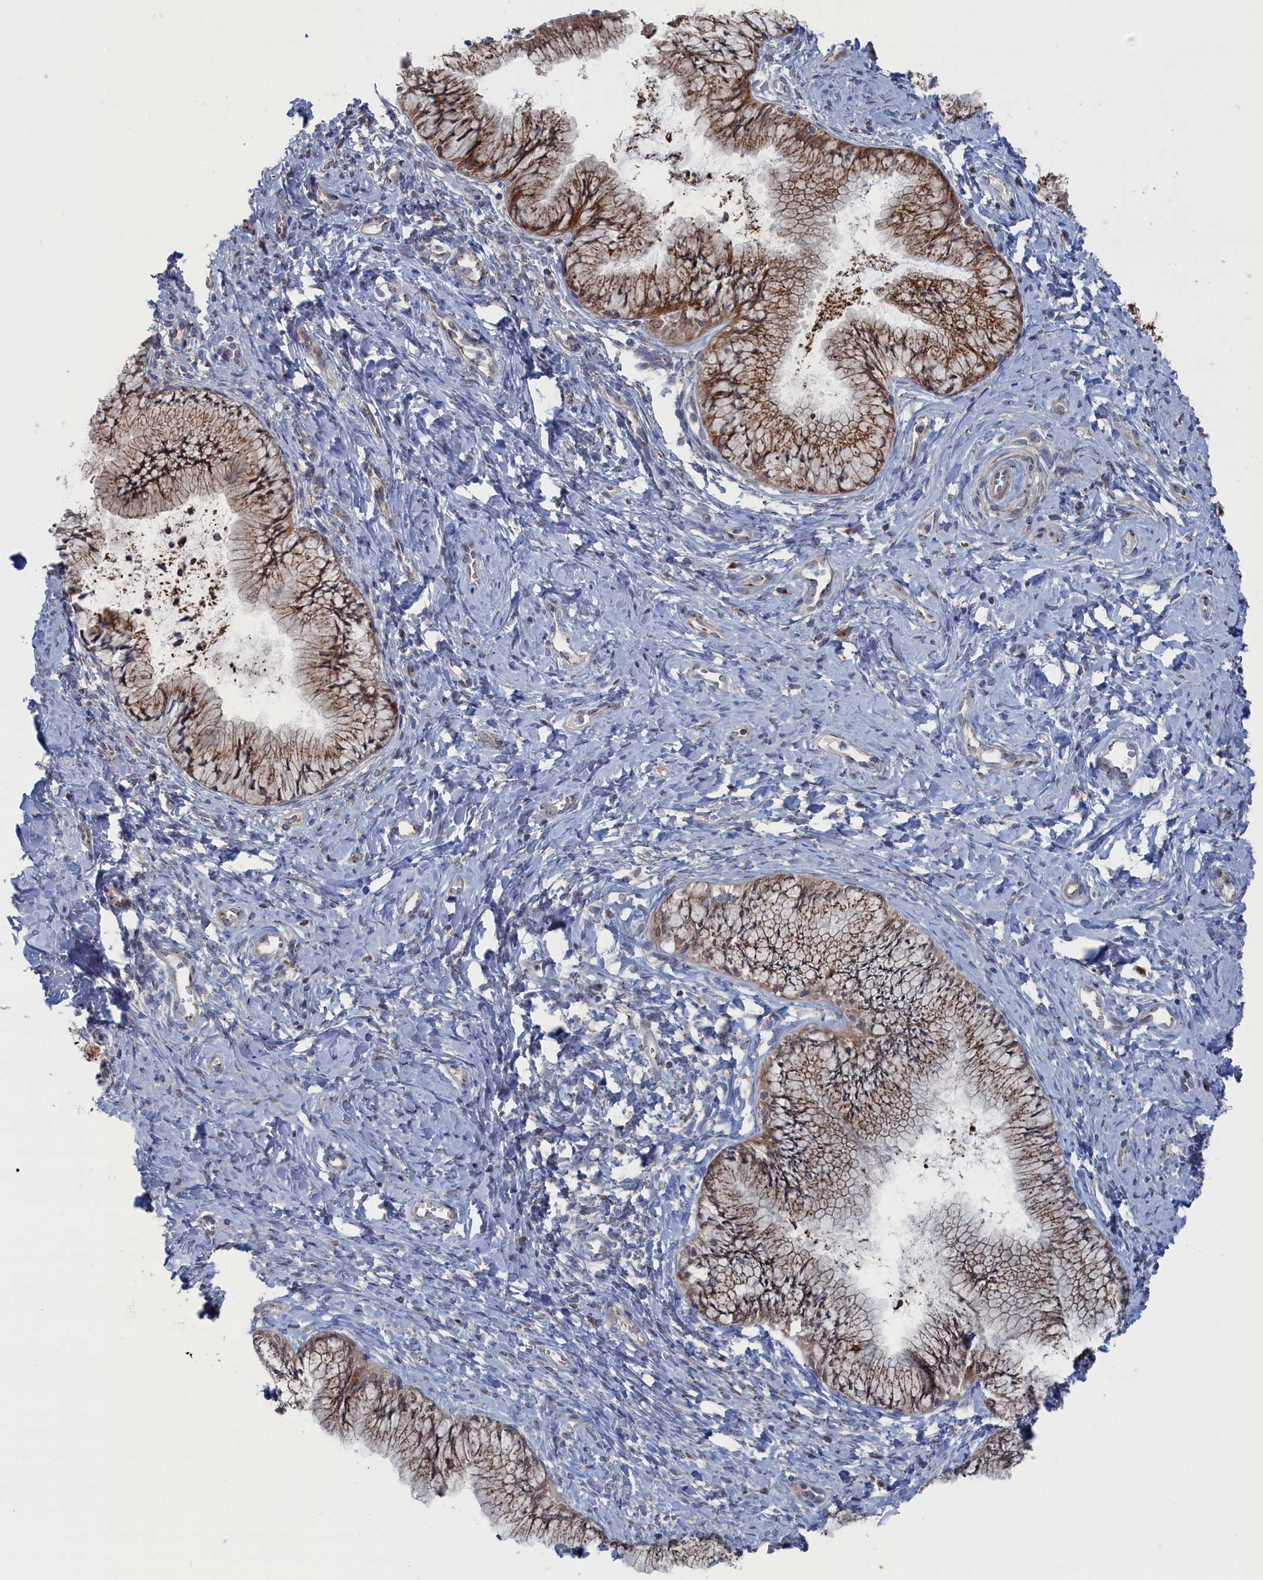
{"staining": {"intensity": "moderate", "quantity": ">75%", "location": "cytoplasmic/membranous"}, "tissue": "cervix", "cell_type": "Glandular cells", "image_type": "normal", "snomed": [{"axis": "morphology", "description": "Normal tissue, NOS"}, {"axis": "topography", "description": "Cervix"}], "caption": "A brown stain shows moderate cytoplasmic/membranous expression of a protein in glandular cells of benign cervix.", "gene": "IRX1", "patient": {"sex": "female", "age": 42}}